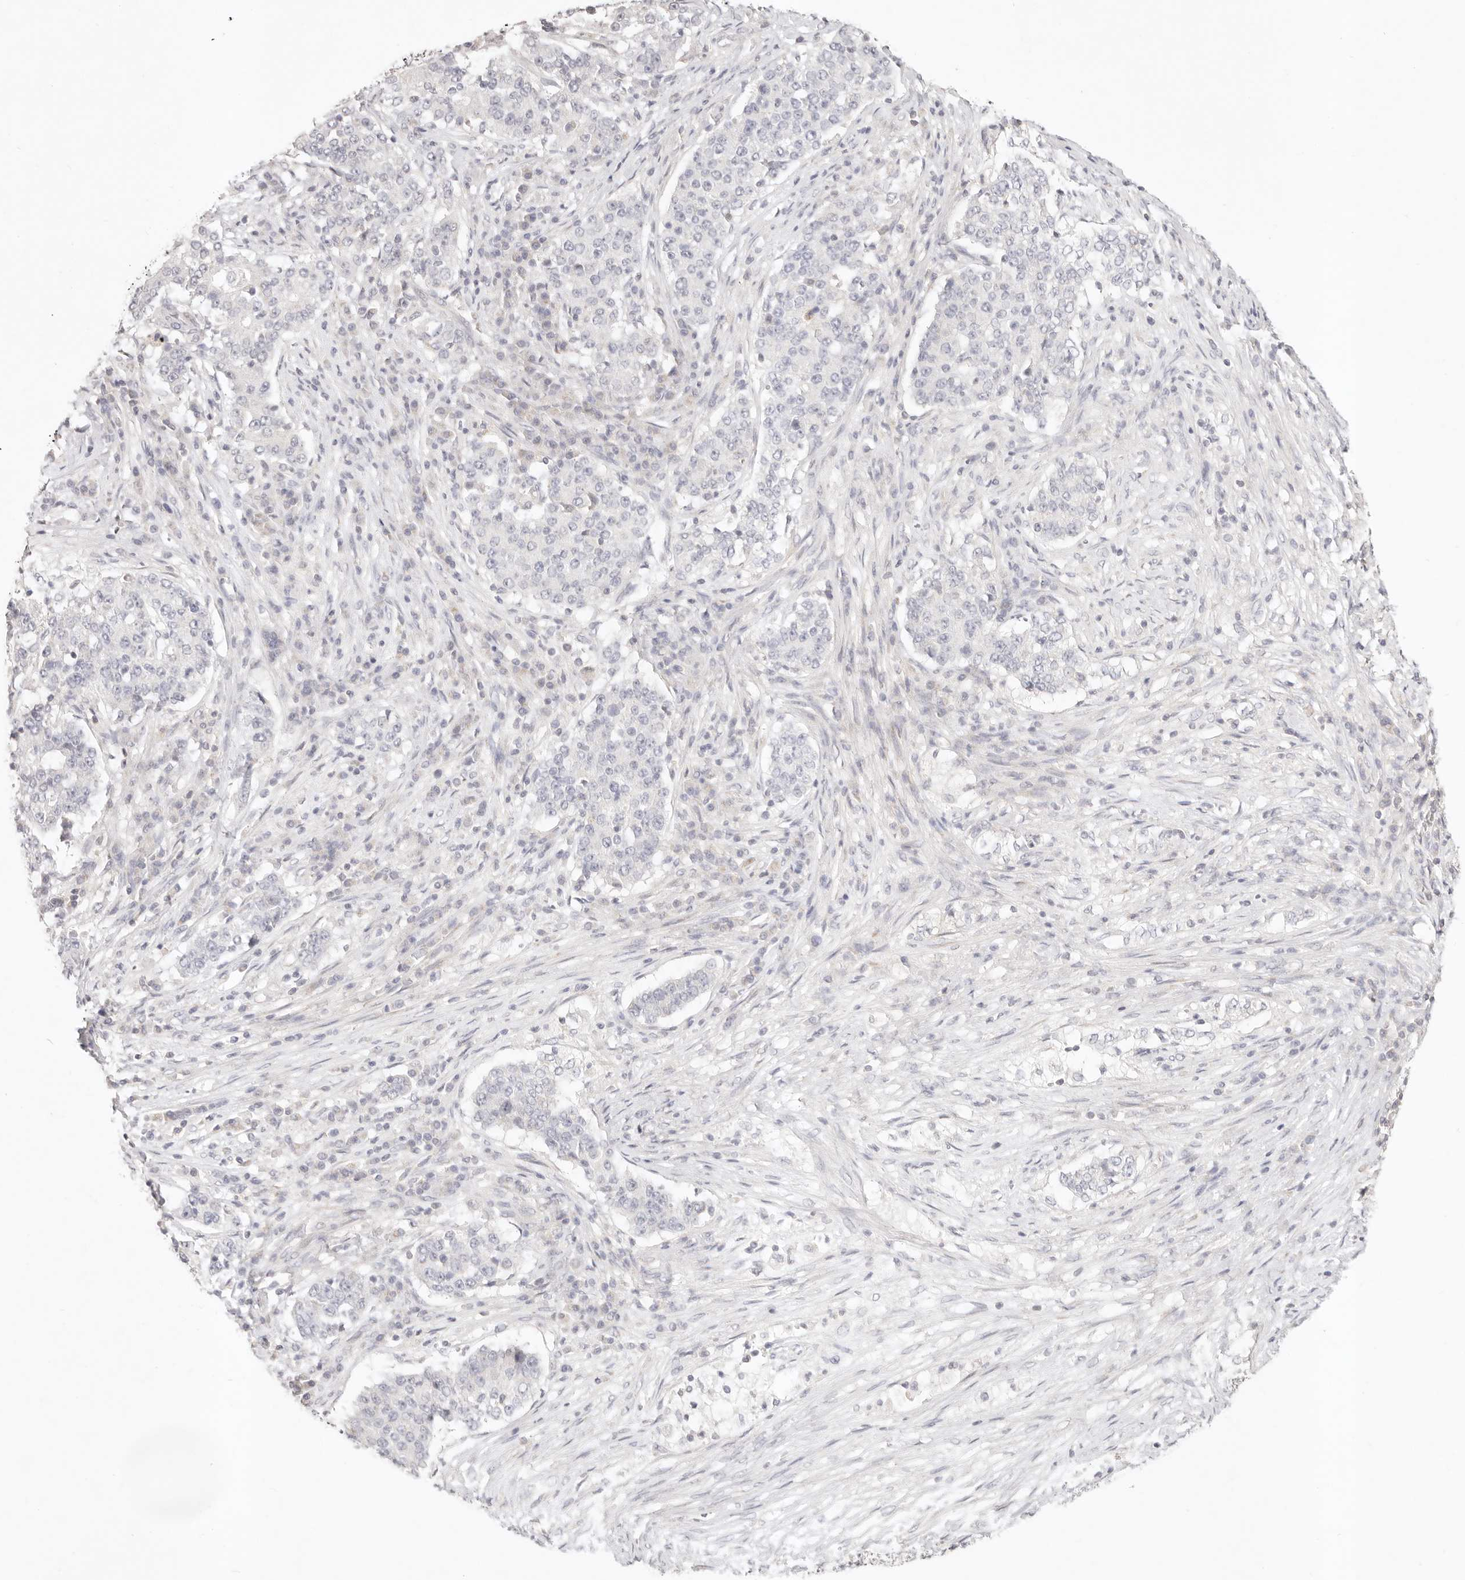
{"staining": {"intensity": "negative", "quantity": "none", "location": "none"}, "tissue": "stomach cancer", "cell_type": "Tumor cells", "image_type": "cancer", "snomed": [{"axis": "morphology", "description": "Adenocarcinoma, NOS"}, {"axis": "topography", "description": "Stomach"}], "caption": "This is an immunohistochemistry (IHC) micrograph of human adenocarcinoma (stomach). There is no staining in tumor cells.", "gene": "GPR156", "patient": {"sex": "male", "age": 59}}